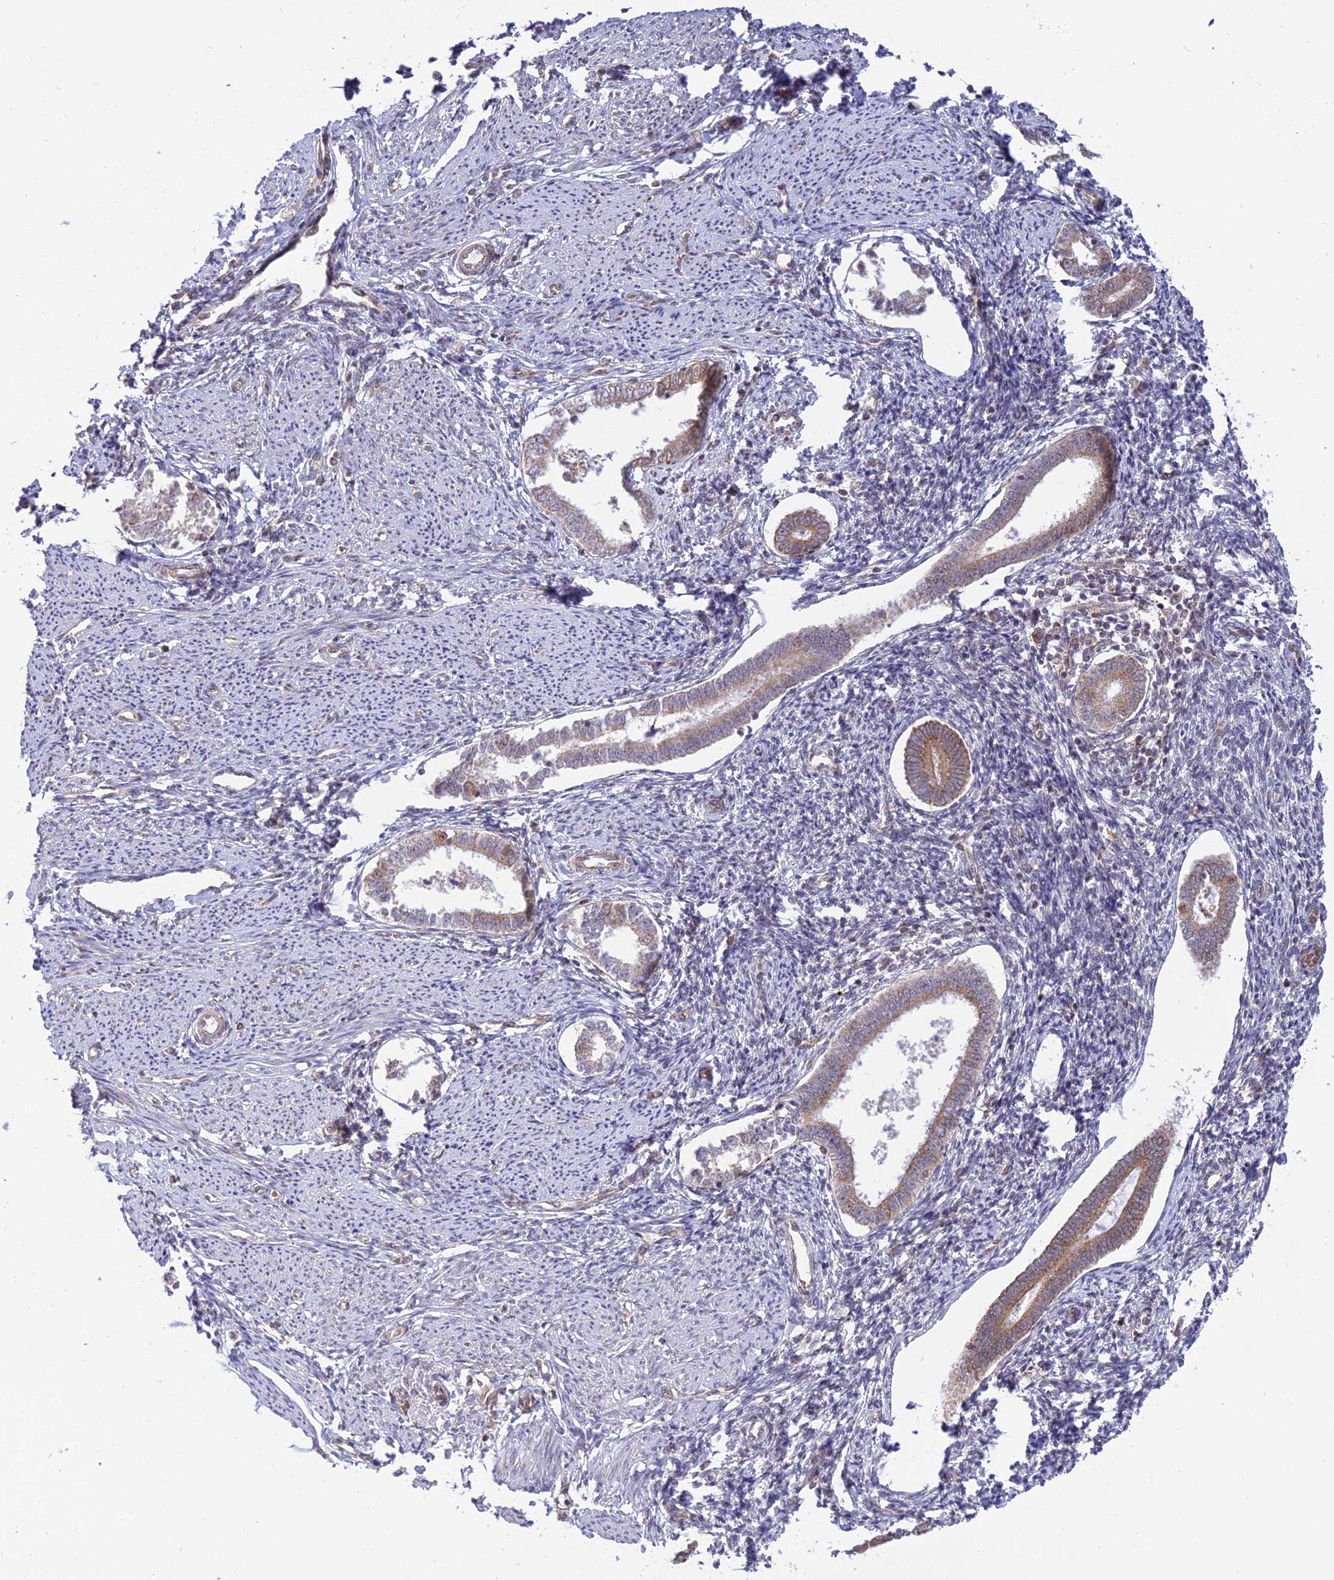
{"staining": {"intensity": "moderate", "quantity": "25%-75%", "location": "cytoplasmic/membranous"}, "tissue": "endometrium", "cell_type": "Cells in endometrial stroma", "image_type": "normal", "snomed": [{"axis": "morphology", "description": "Normal tissue, NOS"}, {"axis": "topography", "description": "Endometrium"}], "caption": "The immunohistochemical stain labels moderate cytoplasmic/membranous staining in cells in endometrial stroma of unremarkable endometrium. (Stains: DAB in brown, nuclei in blue, Microscopy: brightfield microscopy at high magnification).", "gene": "GOLGA3", "patient": {"sex": "female", "age": 56}}